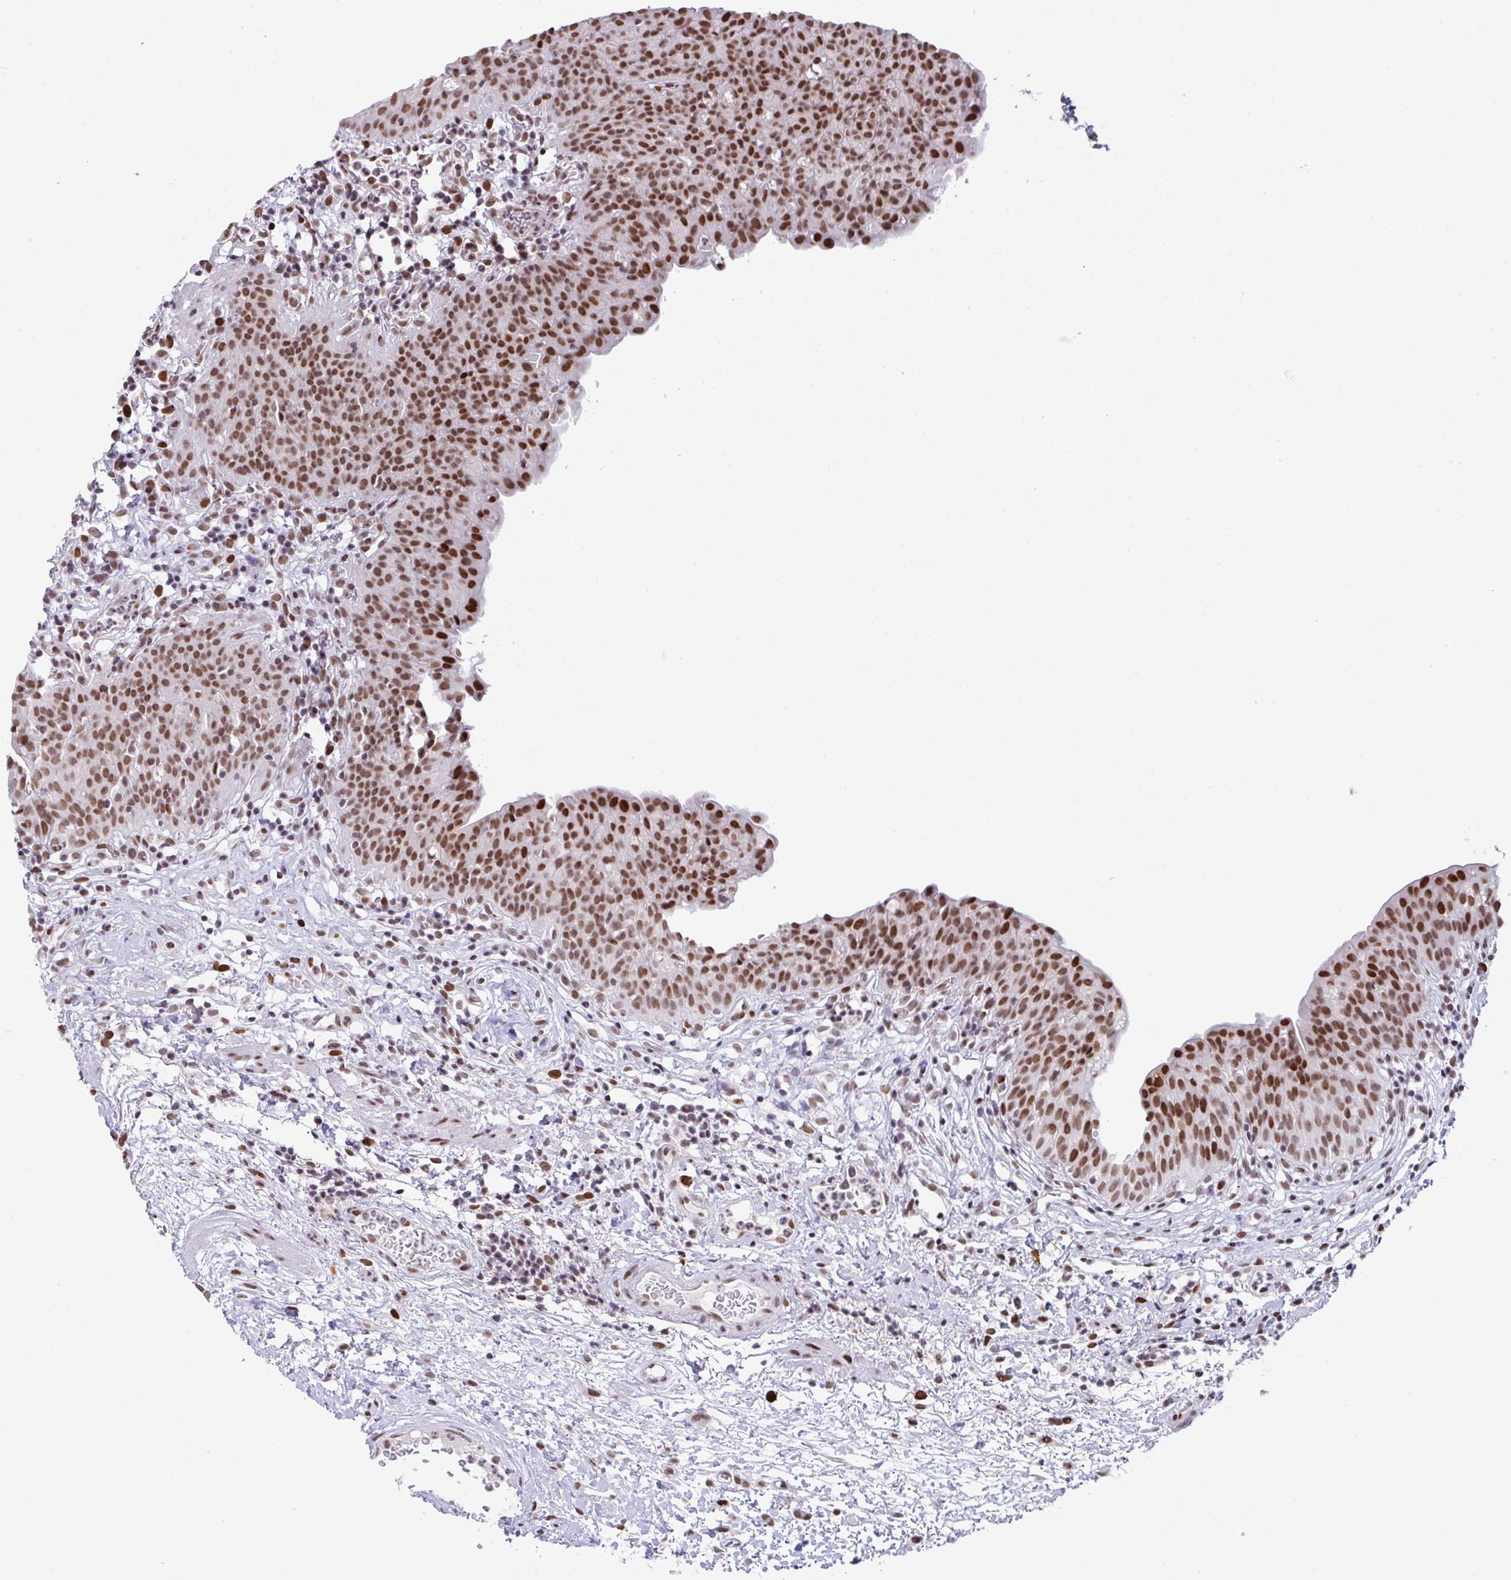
{"staining": {"intensity": "strong", "quantity": ">75%", "location": "nuclear"}, "tissue": "urinary bladder", "cell_type": "Urothelial cells", "image_type": "normal", "snomed": [{"axis": "morphology", "description": "Normal tissue, NOS"}, {"axis": "morphology", "description": "Inflammation, NOS"}, {"axis": "topography", "description": "Urinary bladder"}], "caption": "Immunohistochemistry photomicrograph of unremarkable urinary bladder stained for a protein (brown), which reveals high levels of strong nuclear staining in approximately >75% of urothelial cells.", "gene": "CLP1", "patient": {"sex": "male", "age": 57}}